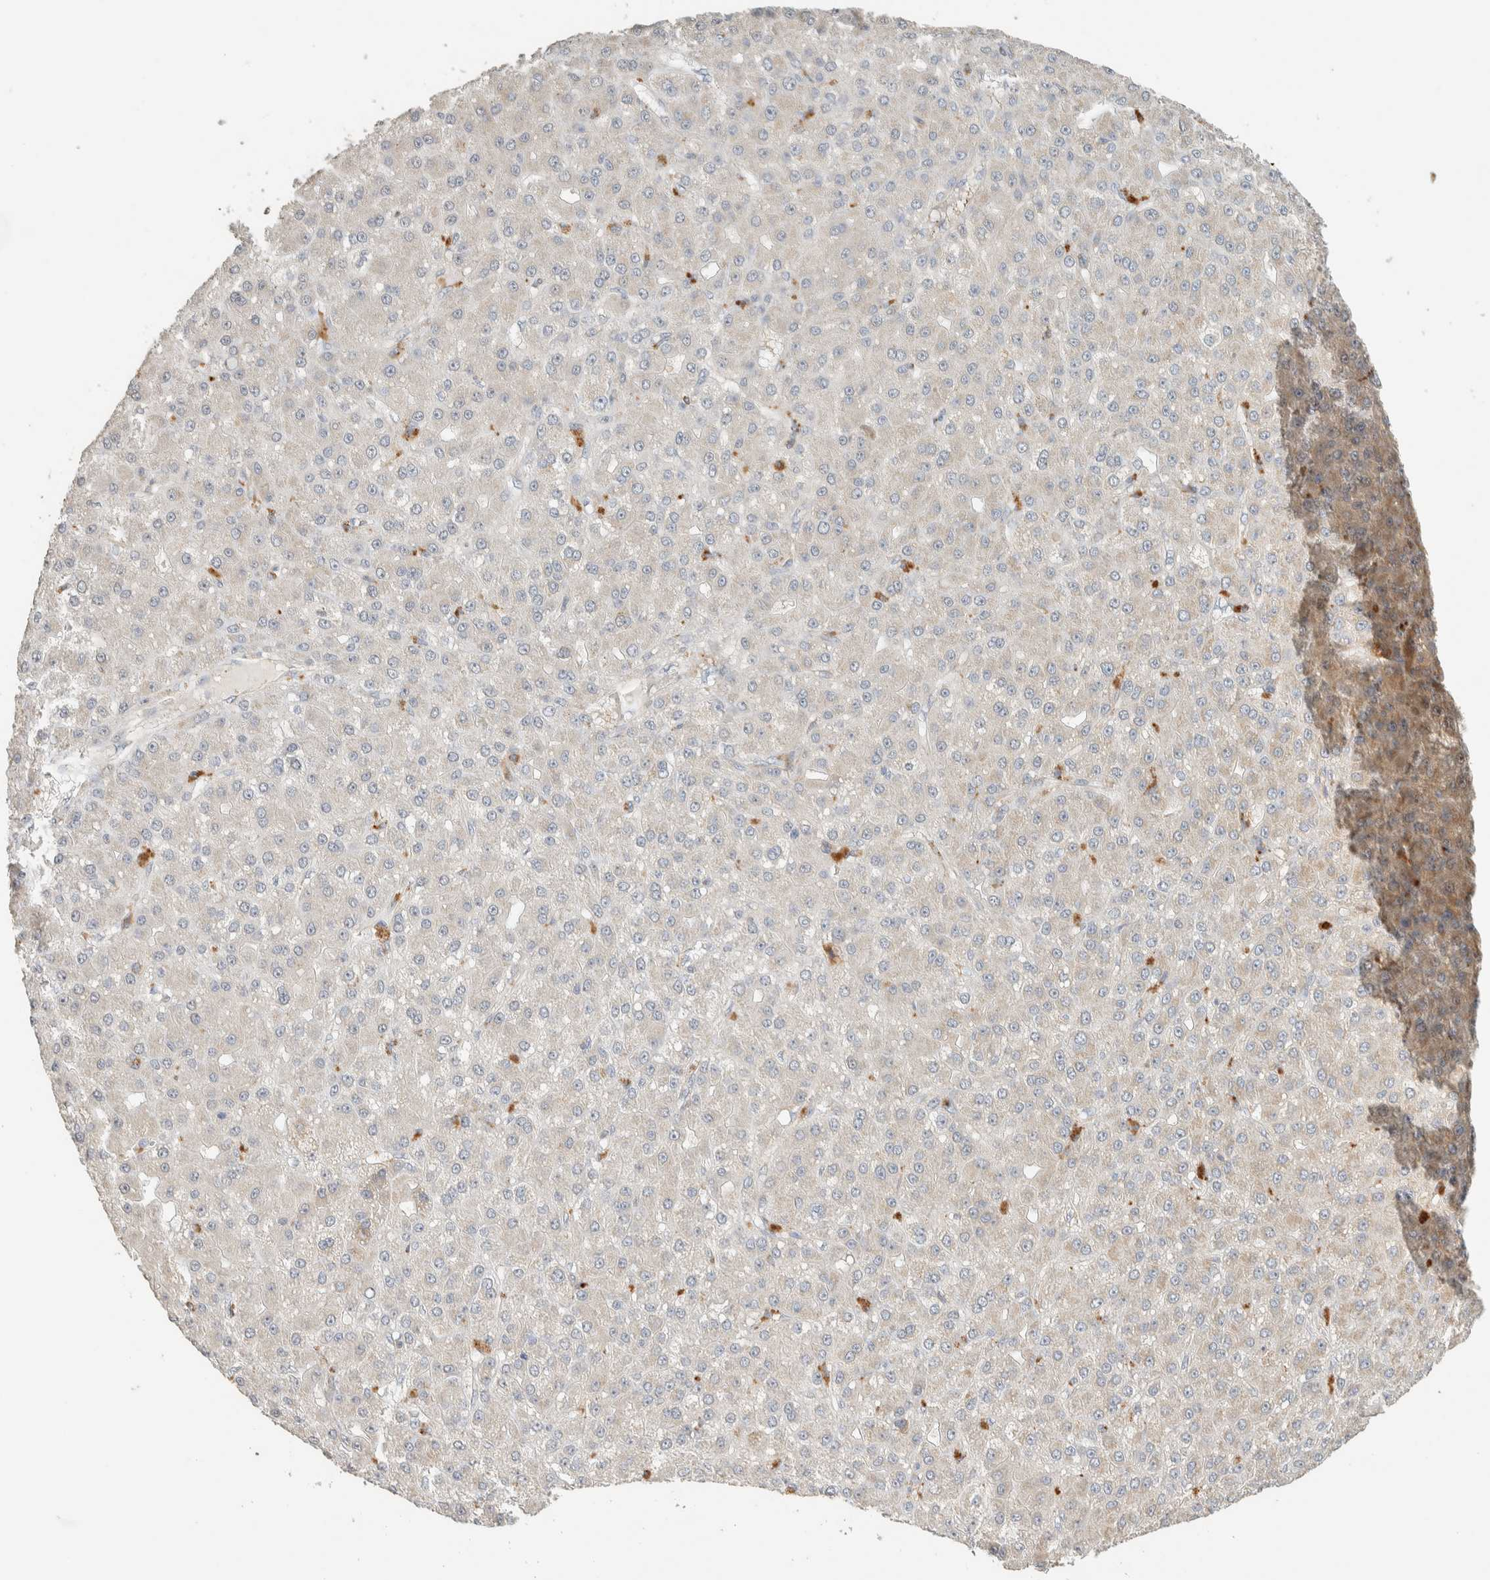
{"staining": {"intensity": "negative", "quantity": "none", "location": "none"}, "tissue": "liver cancer", "cell_type": "Tumor cells", "image_type": "cancer", "snomed": [{"axis": "morphology", "description": "Carcinoma, Hepatocellular, NOS"}, {"axis": "topography", "description": "Liver"}], "caption": "Micrograph shows no significant protein staining in tumor cells of liver cancer (hepatocellular carcinoma). (DAB (3,3'-diaminobenzidine) immunohistochemistry (IHC), high magnification).", "gene": "PDE7B", "patient": {"sex": "male", "age": 67}}